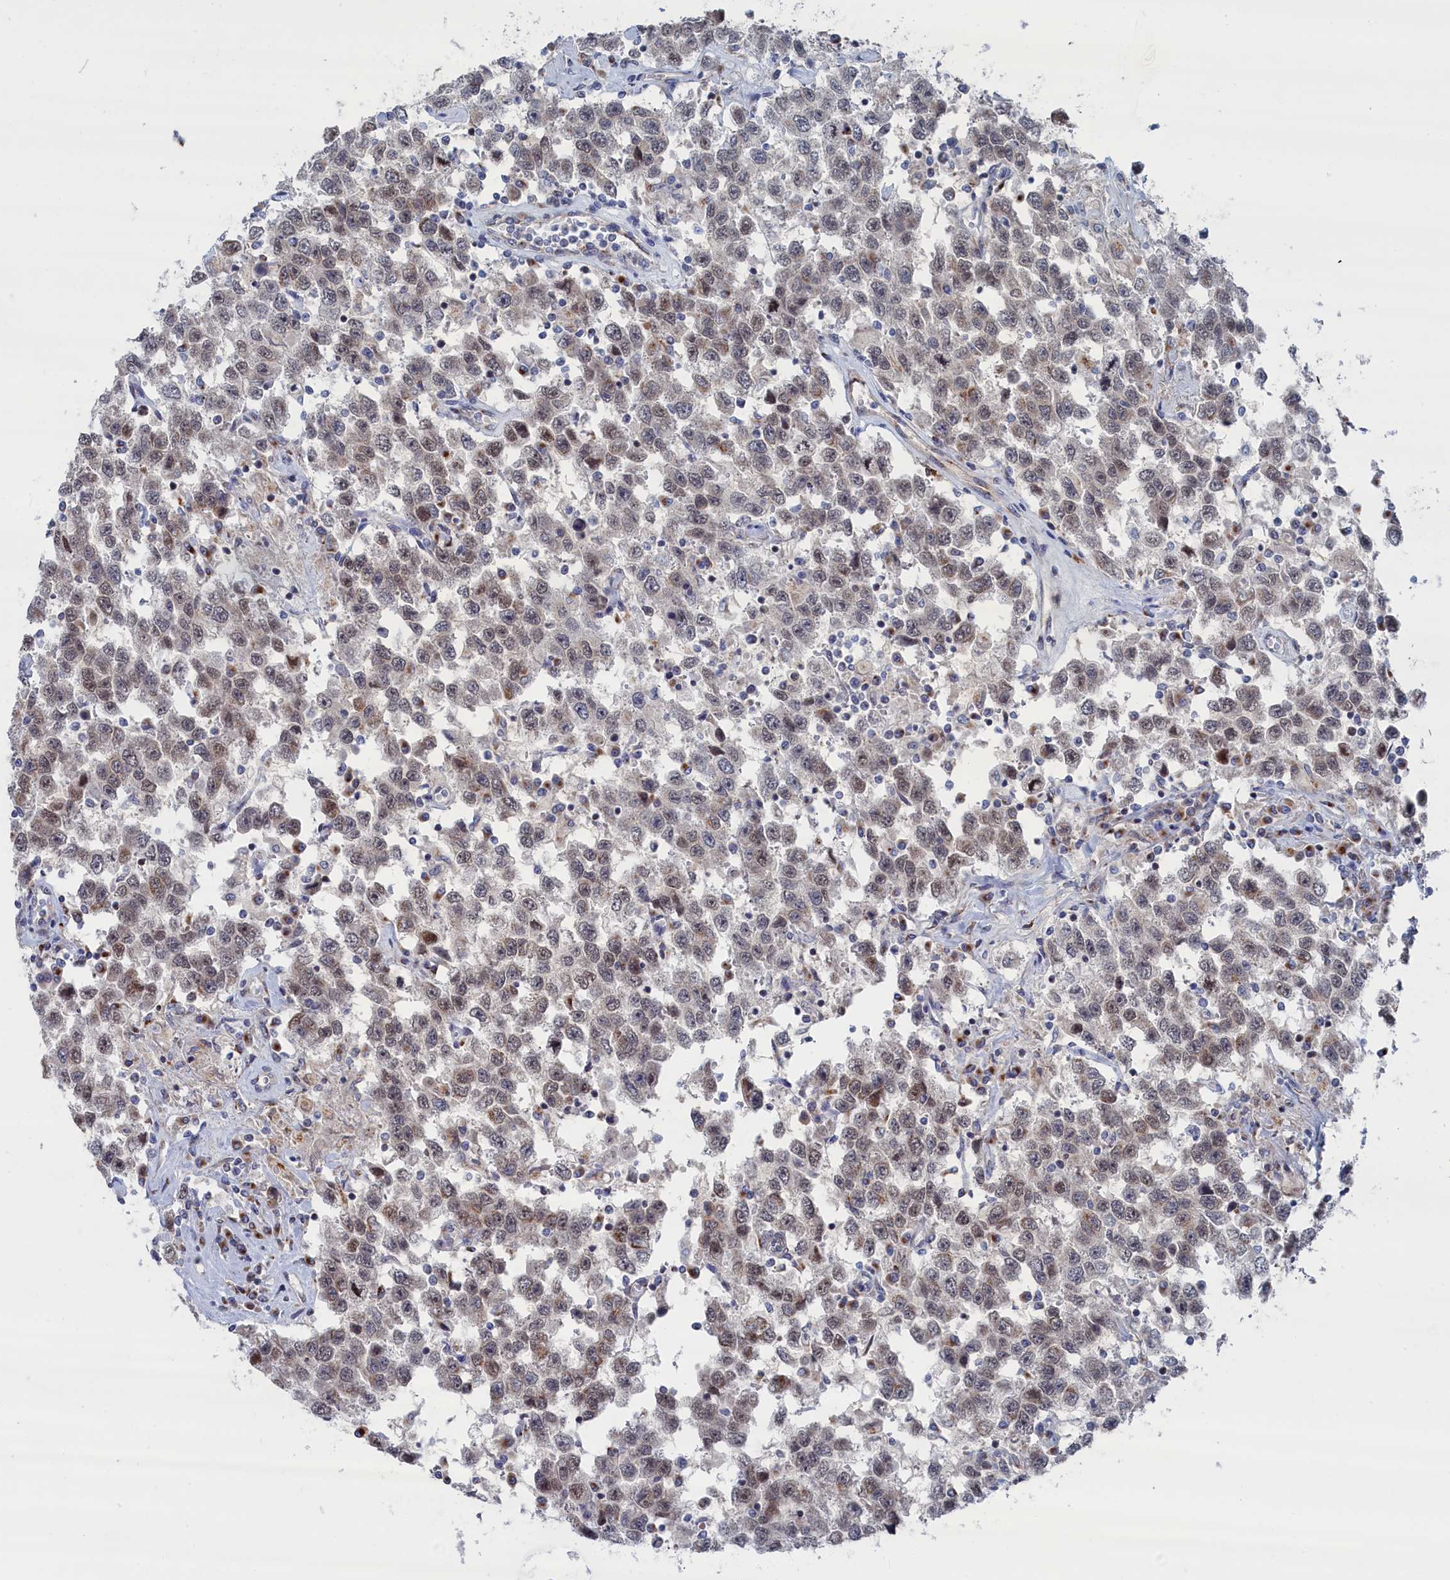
{"staining": {"intensity": "moderate", "quantity": "<25%", "location": "nuclear"}, "tissue": "testis cancer", "cell_type": "Tumor cells", "image_type": "cancer", "snomed": [{"axis": "morphology", "description": "Seminoma, NOS"}, {"axis": "topography", "description": "Testis"}], "caption": "The histopathology image displays a brown stain indicating the presence of a protein in the nuclear of tumor cells in testis cancer. The protein is stained brown, and the nuclei are stained in blue (DAB (3,3'-diaminobenzidine) IHC with brightfield microscopy, high magnification).", "gene": "IRX1", "patient": {"sex": "male", "age": 41}}